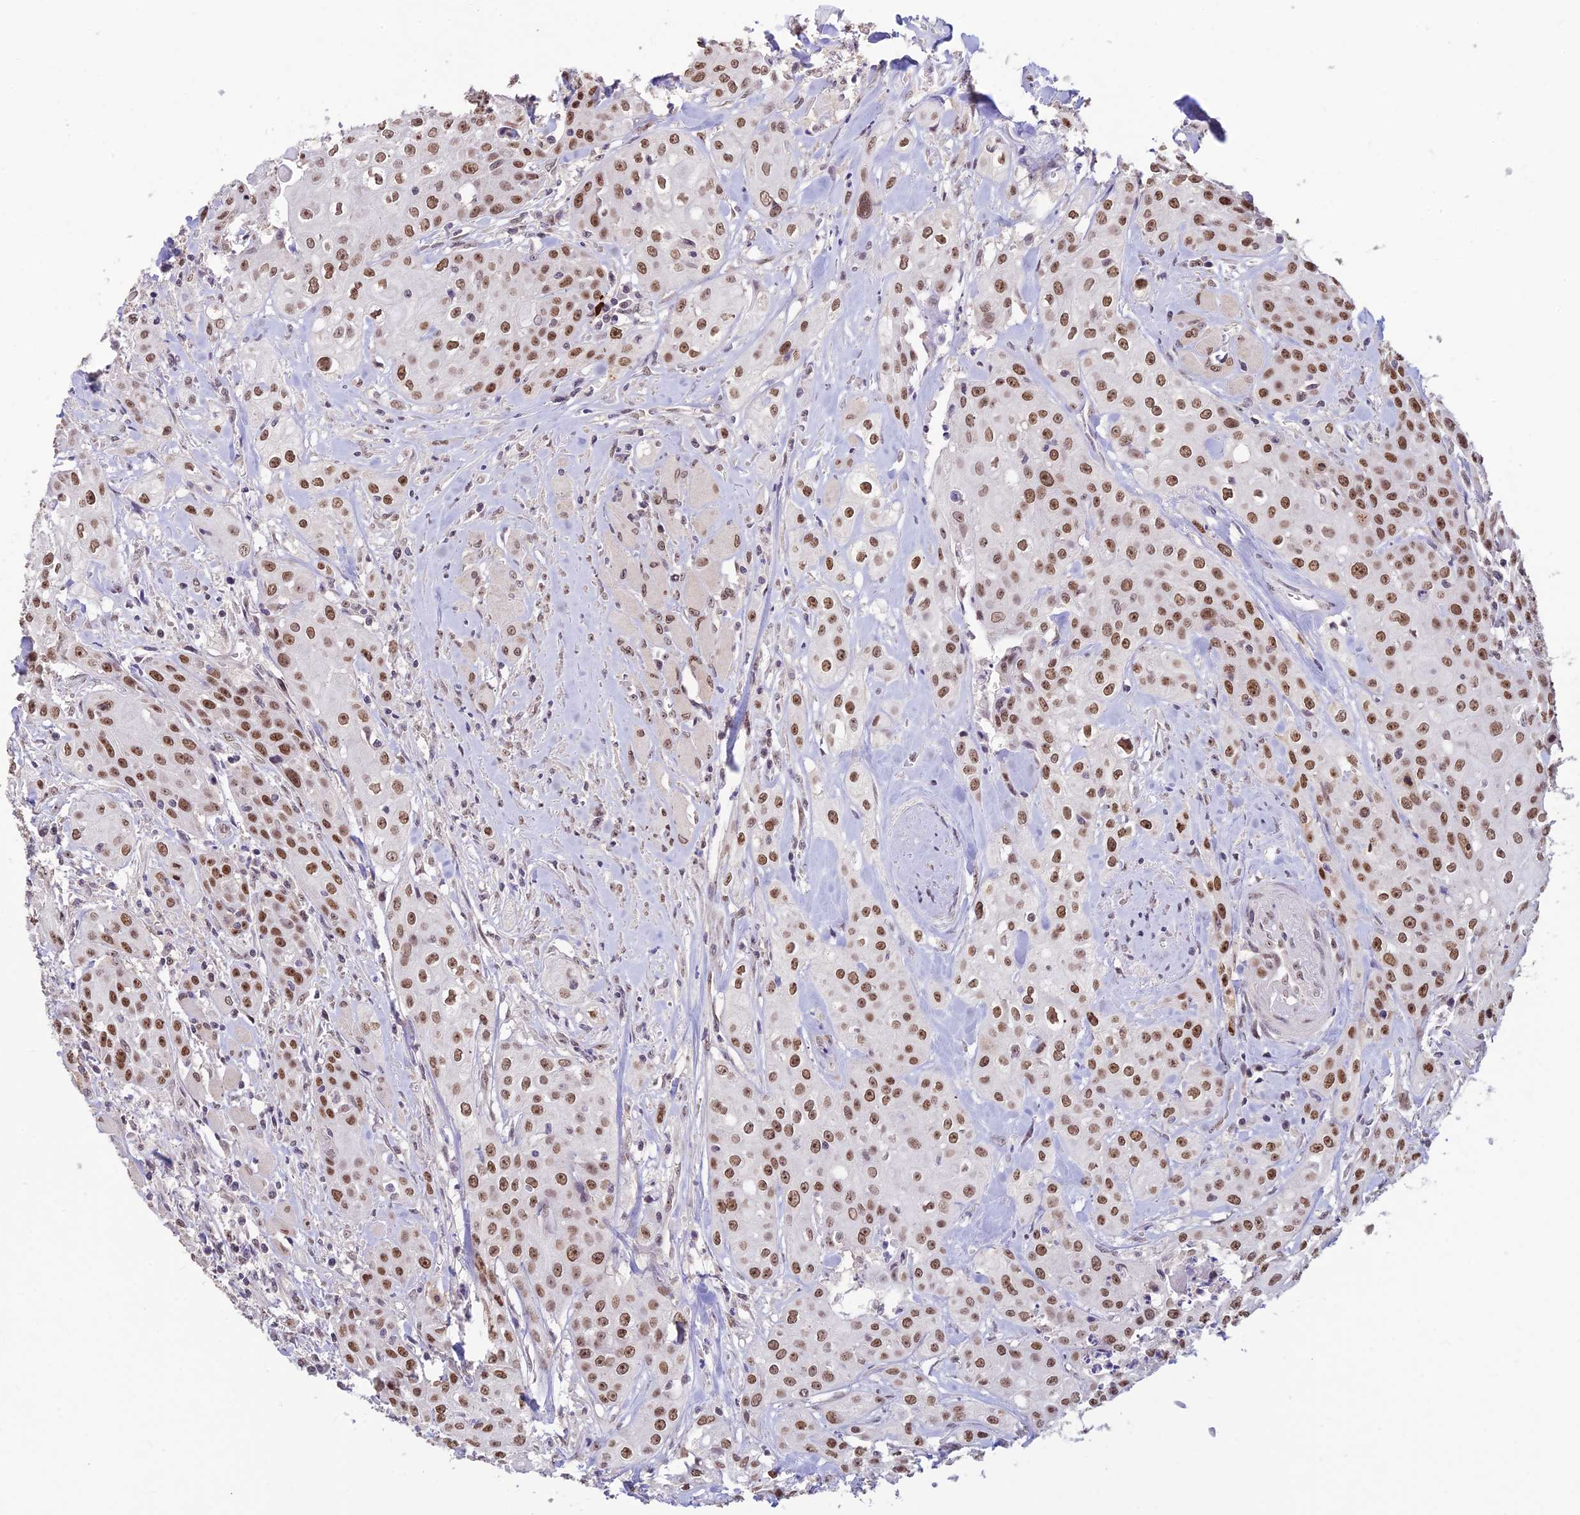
{"staining": {"intensity": "moderate", "quantity": ">75%", "location": "nuclear"}, "tissue": "head and neck cancer", "cell_type": "Tumor cells", "image_type": "cancer", "snomed": [{"axis": "morphology", "description": "Squamous cell carcinoma, NOS"}, {"axis": "topography", "description": "Oral tissue"}, {"axis": "topography", "description": "Head-Neck"}], "caption": "Immunohistochemistry (IHC) of head and neck squamous cell carcinoma reveals medium levels of moderate nuclear staining in approximately >75% of tumor cells. (brown staining indicates protein expression, while blue staining denotes nuclei).", "gene": "POLR1G", "patient": {"sex": "female", "age": 82}}